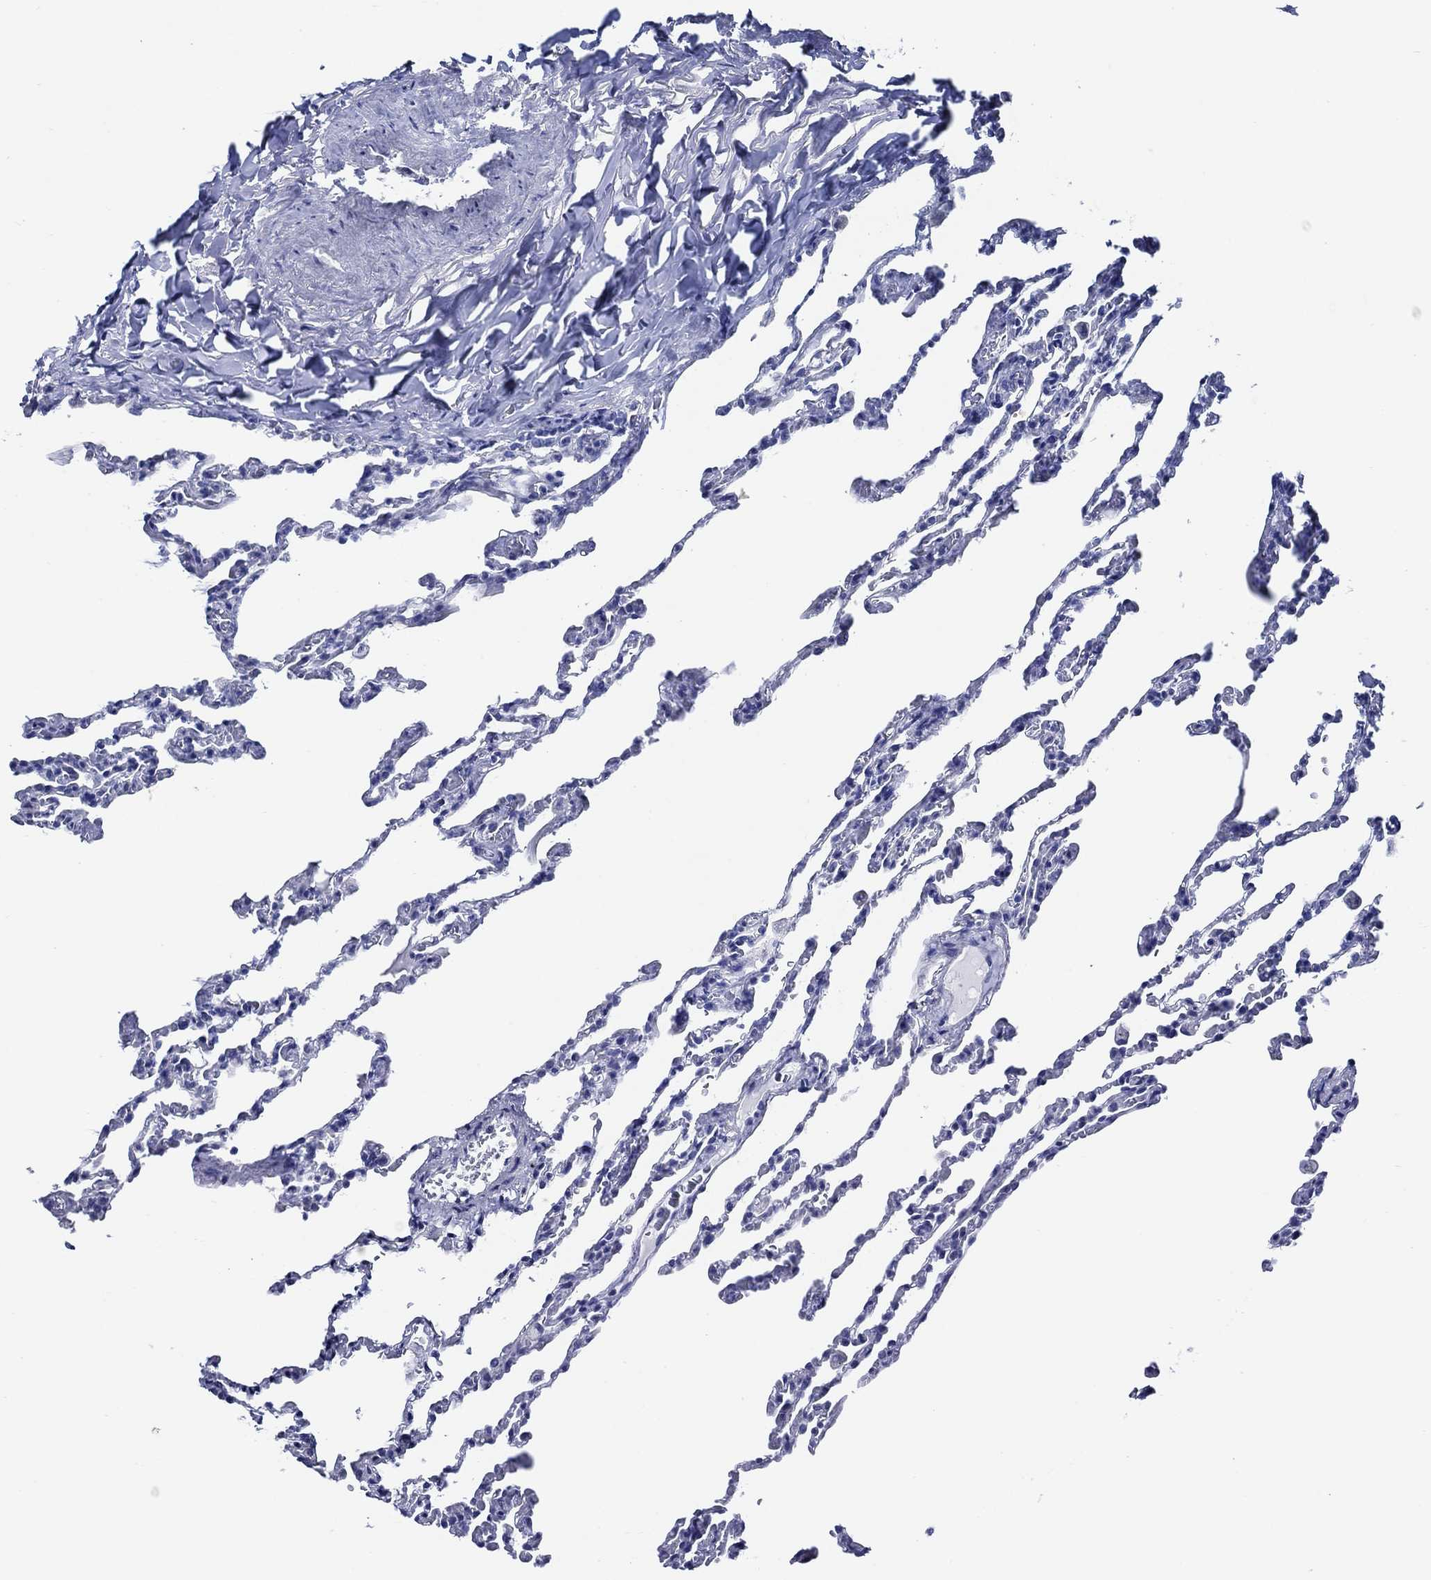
{"staining": {"intensity": "negative", "quantity": "none", "location": "none"}, "tissue": "lung", "cell_type": "Alveolar cells", "image_type": "normal", "snomed": [{"axis": "morphology", "description": "Normal tissue, NOS"}, {"axis": "topography", "description": "Lung"}], "caption": "This photomicrograph is of benign lung stained with IHC to label a protein in brown with the nuclei are counter-stained blue. There is no positivity in alveolar cells.", "gene": "WDR62", "patient": {"sex": "female", "age": 43}}